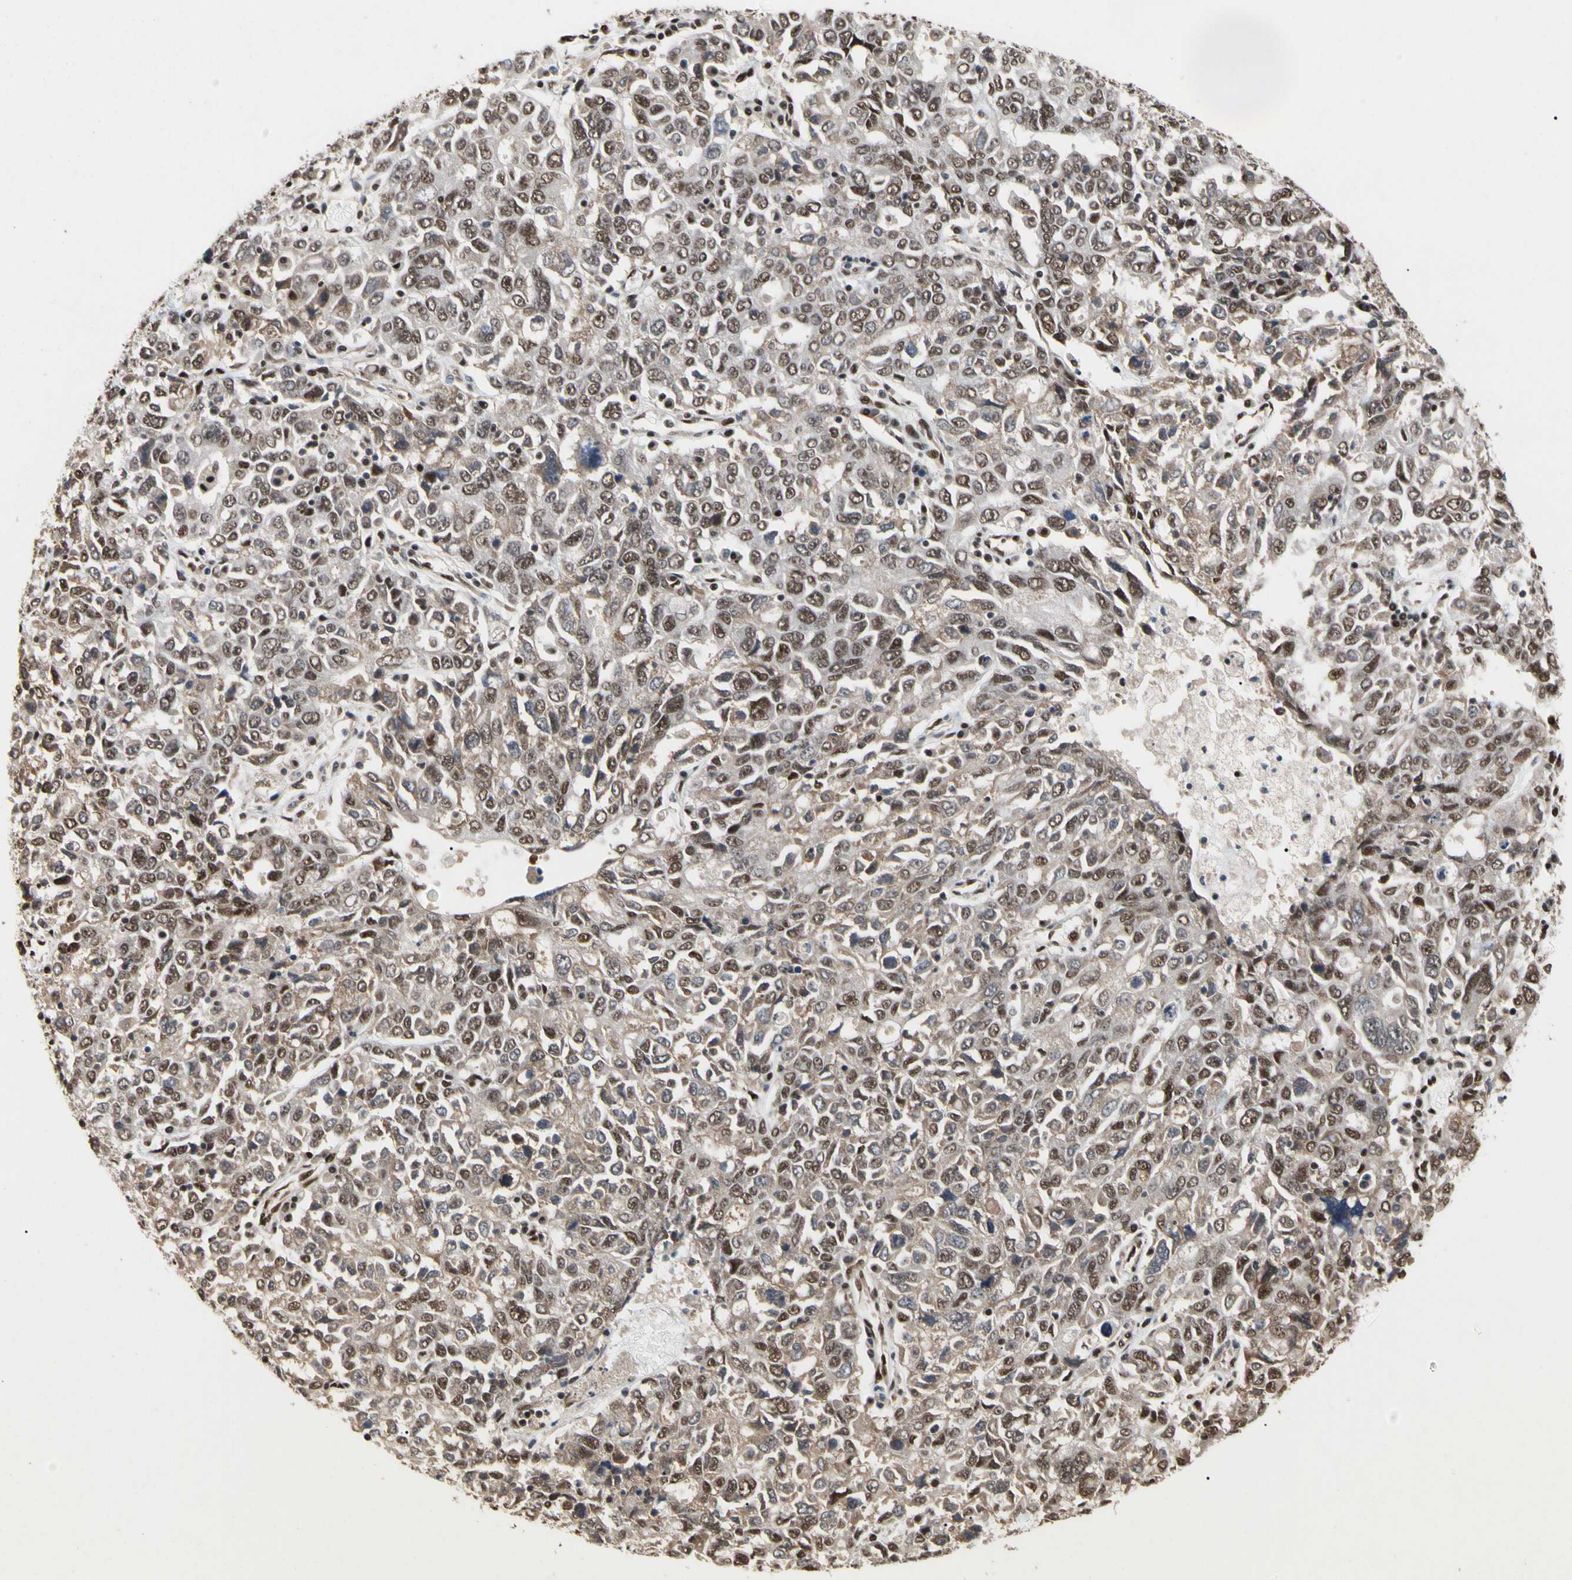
{"staining": {"intensity": "moderate", "quantity": ">75%", "location": "nuclear"}, "tissue": "ovarian cancer", "cell_type": "Tumor cells", "image_type": "cancer", "snomed": [{"axis": "morphology", "description": "Carcinoma, endometroid"}, {"axis": "topography", "description": "Ovary"}], "caption": "Moderate nuclear staining for a protein is appreciated in about >75% of tumor cells of ovarian cancer (endometroid carcinoma) using immunohistochemistry.", "gene": "FAM98B", "patient": {"sex": "female", "age": 62}}